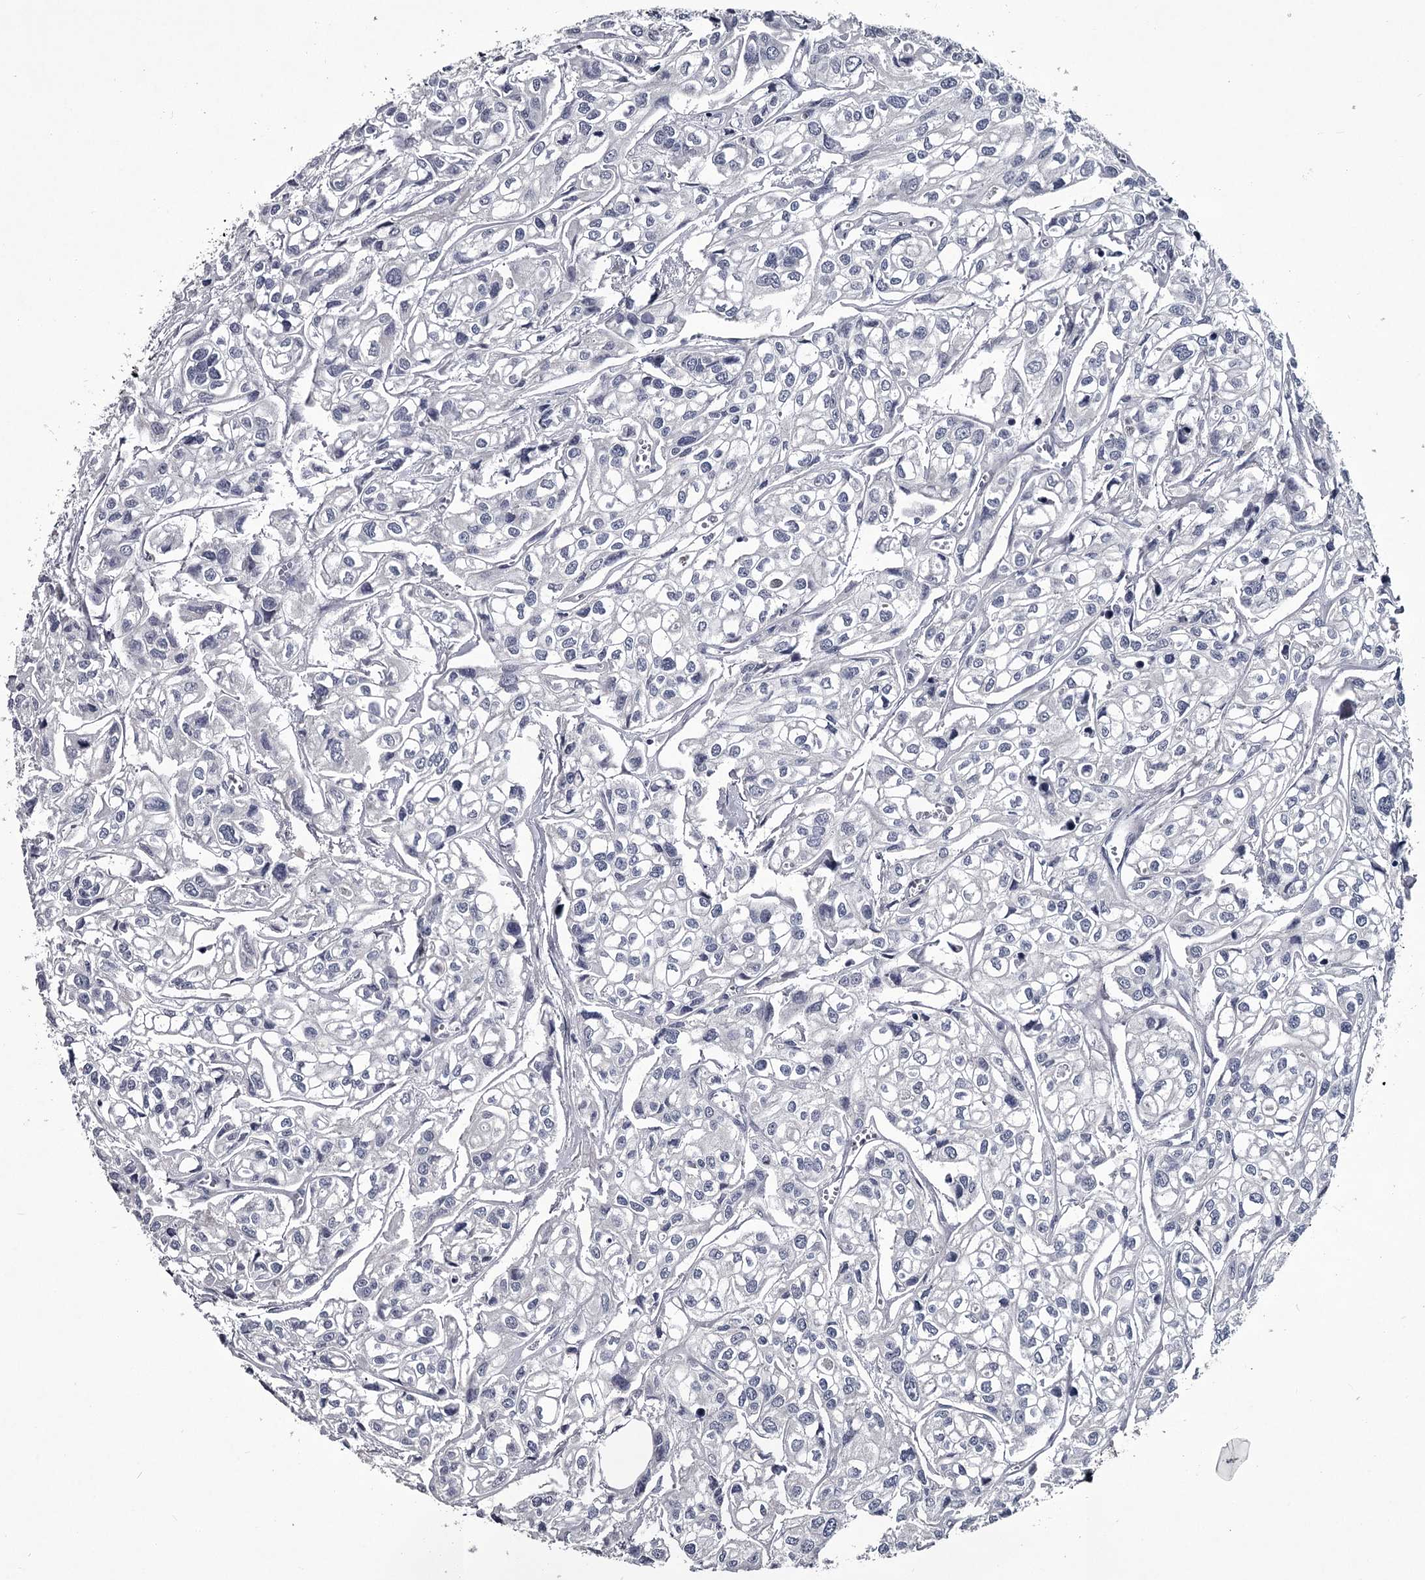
{"staining": {"intensity": "negative", "quantity": "none", "location": "none"}, "tissue": "urothelial cancer", "cell_type": "Tumor cells", "image_type": "cancer", "snomed": [{"axis": "morphology", "description": "Urothelial carcinoma, High grade"}, {"axis": "topography", "description": "Urinary bladder"}], "caption": "Human urothelial cancer stained for a protein using immunohistochemistry demonstrates no staining in tumor cells.", "gene": "DAO", "patient": {"sex": "male", "age": 67}}